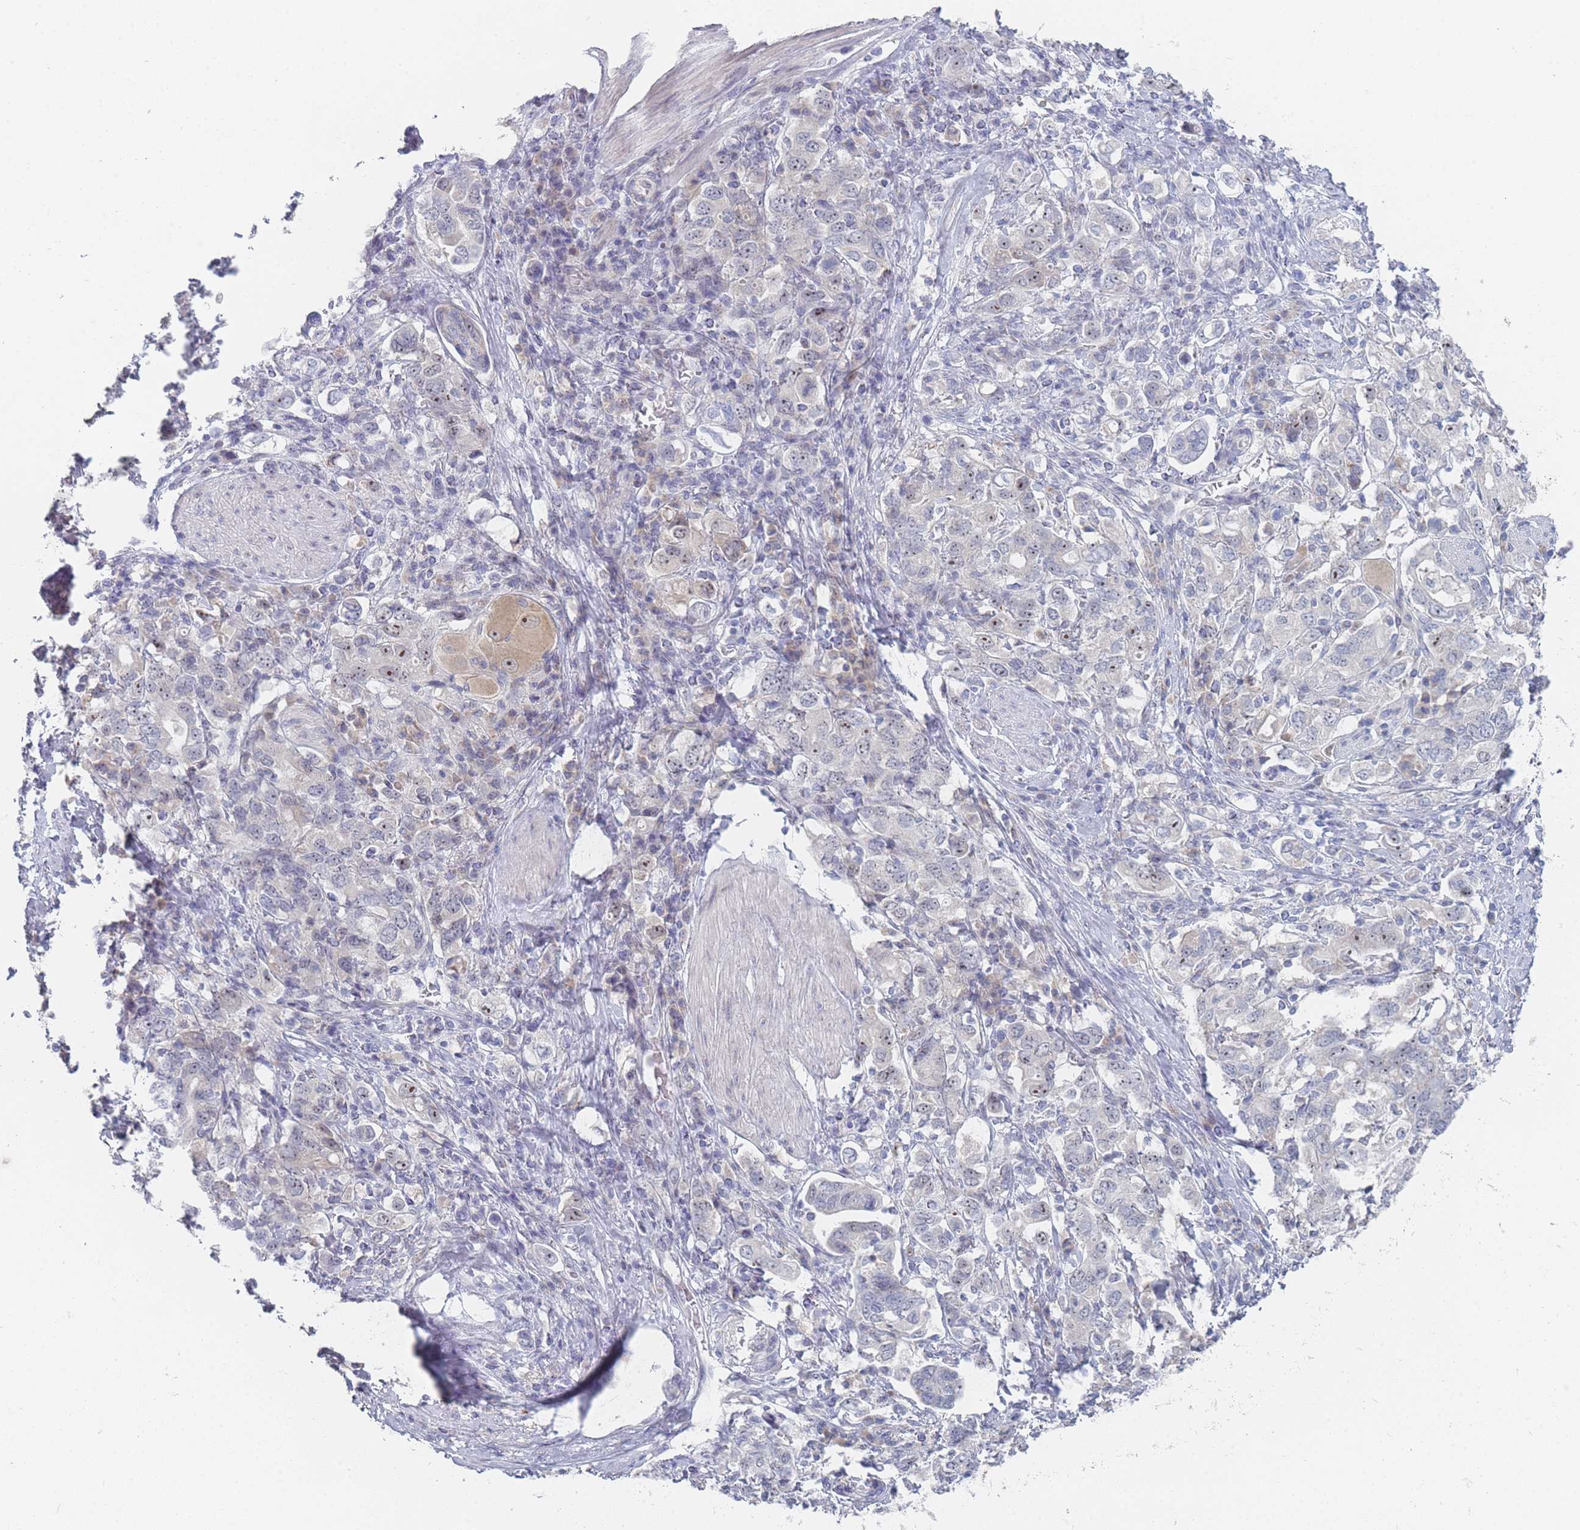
{"staining": {"intensity": "moderate", "quantity": "<25%", "location": "cytoplasmic/membranous,nuclear"}, "tissue": "stomach cancer", "cell_type": "Tumor cells", "image_type": "cancer", "snomed": [{"axis": "morphology", "description": "Adenocarcinoma, NOS"}, {"axis": "topography", "description": "Stomach, upper"}, {"axis": "topography", "description": "Stomach"}], "caption": "Stomach adenocarcinoma was stained to show a protein in brown. There is low levels of moderate cytoplasmic/membranous and nuclear positivity in approximately <25% of tumor cells.", "gene": "RNF8", "patient": {"sex": "male", "age": 62}}